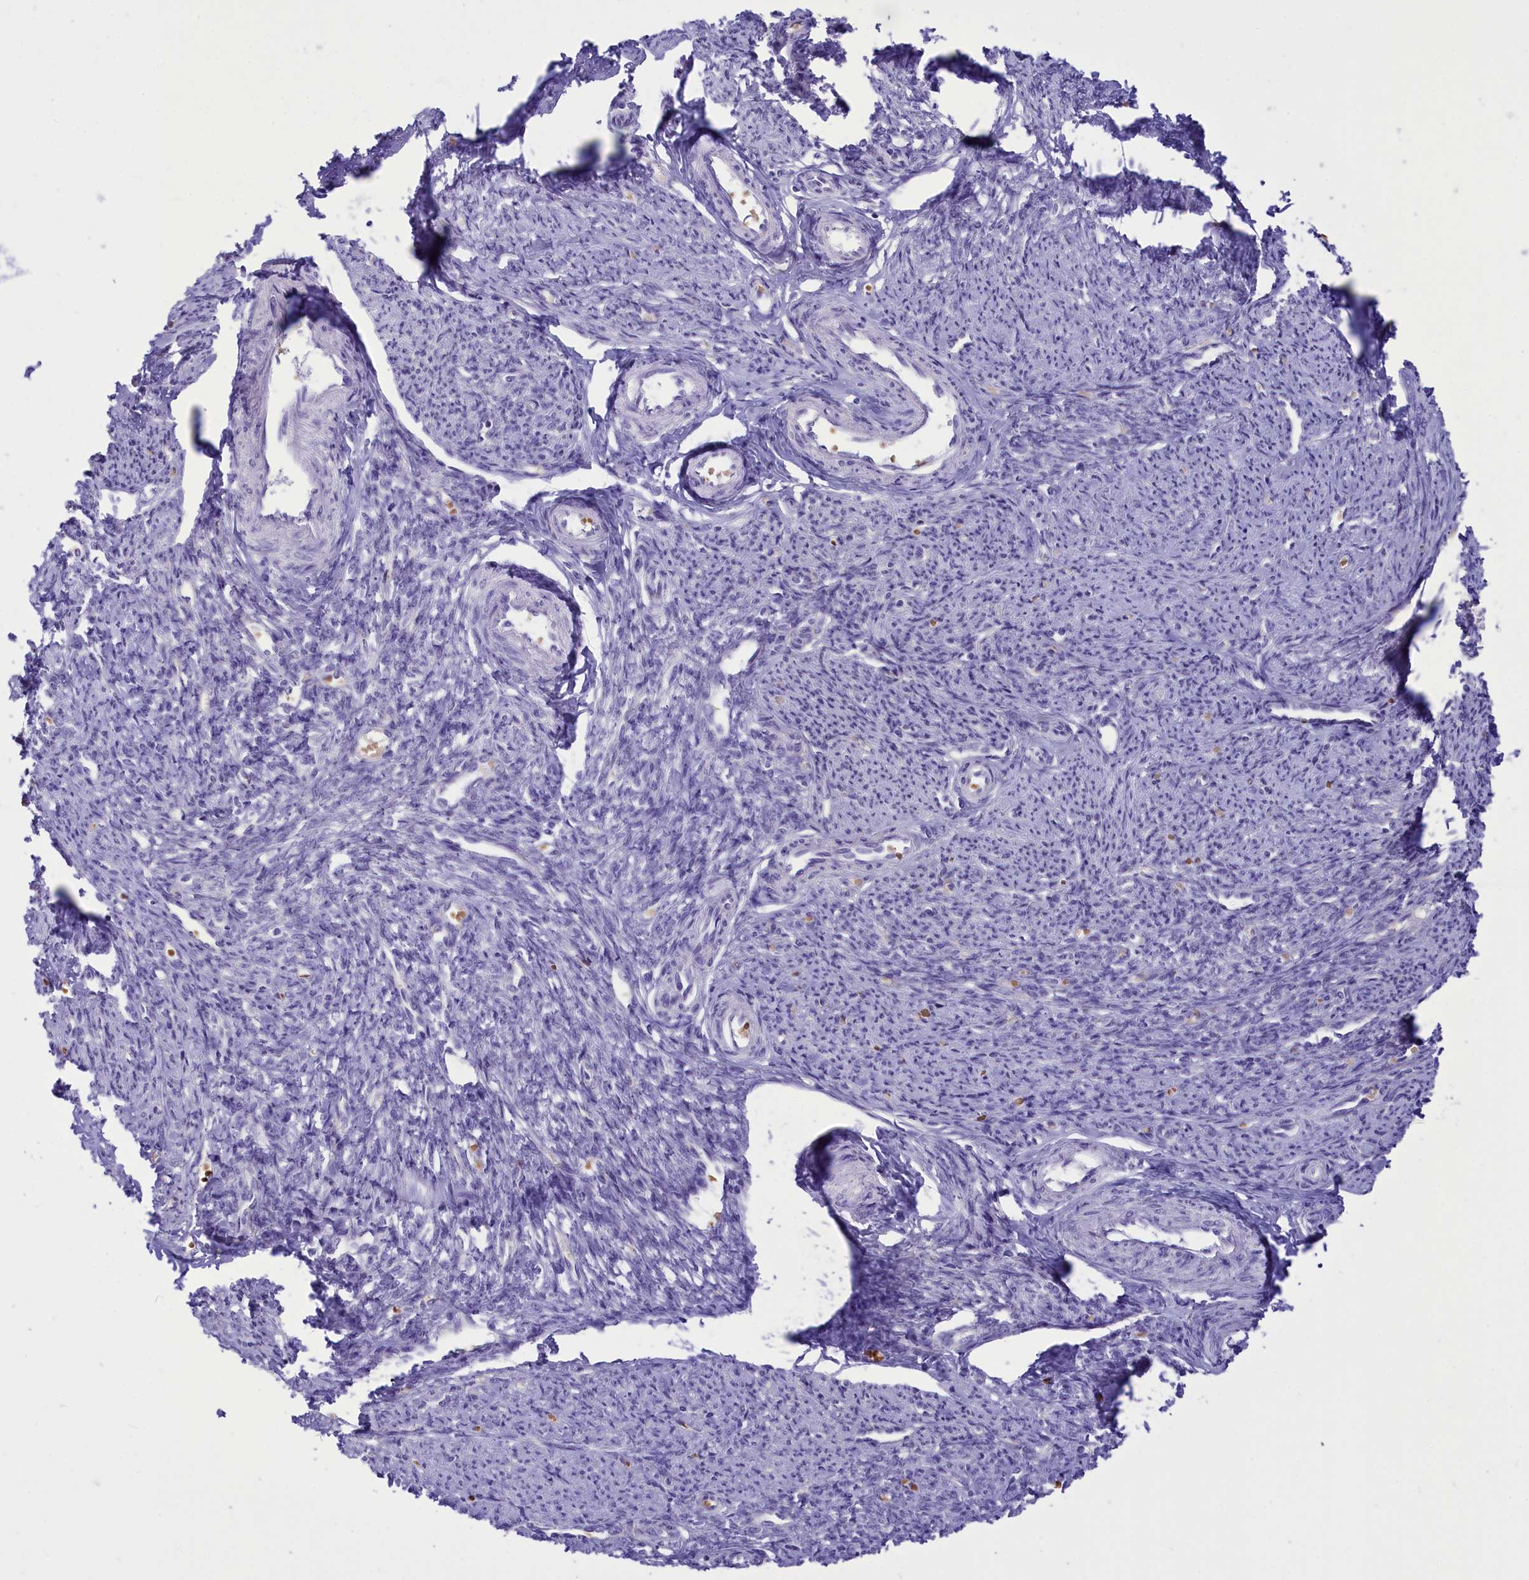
{"staining": {"intensity": "negative", "quantity": "none", "location": "none"}, "tissue": "smooth muscle", "cell_type": "Smooth muscle cells", "image_type": "normal", "snomed": [{"axis": "morphology", "description": "Normal tissue, NOS"}, {"axis": "topography", "description": "Smooth muscle"}, {"axis": "topography", "description": "Uterus"}], "caption": "Human smooth muscle stained for a protein using immunohistochemistry (IHC) demonstrates no staining in smooth muscle cells.", "gene": "DCAF16", "patient": {"sex": "female", "age": 59}}